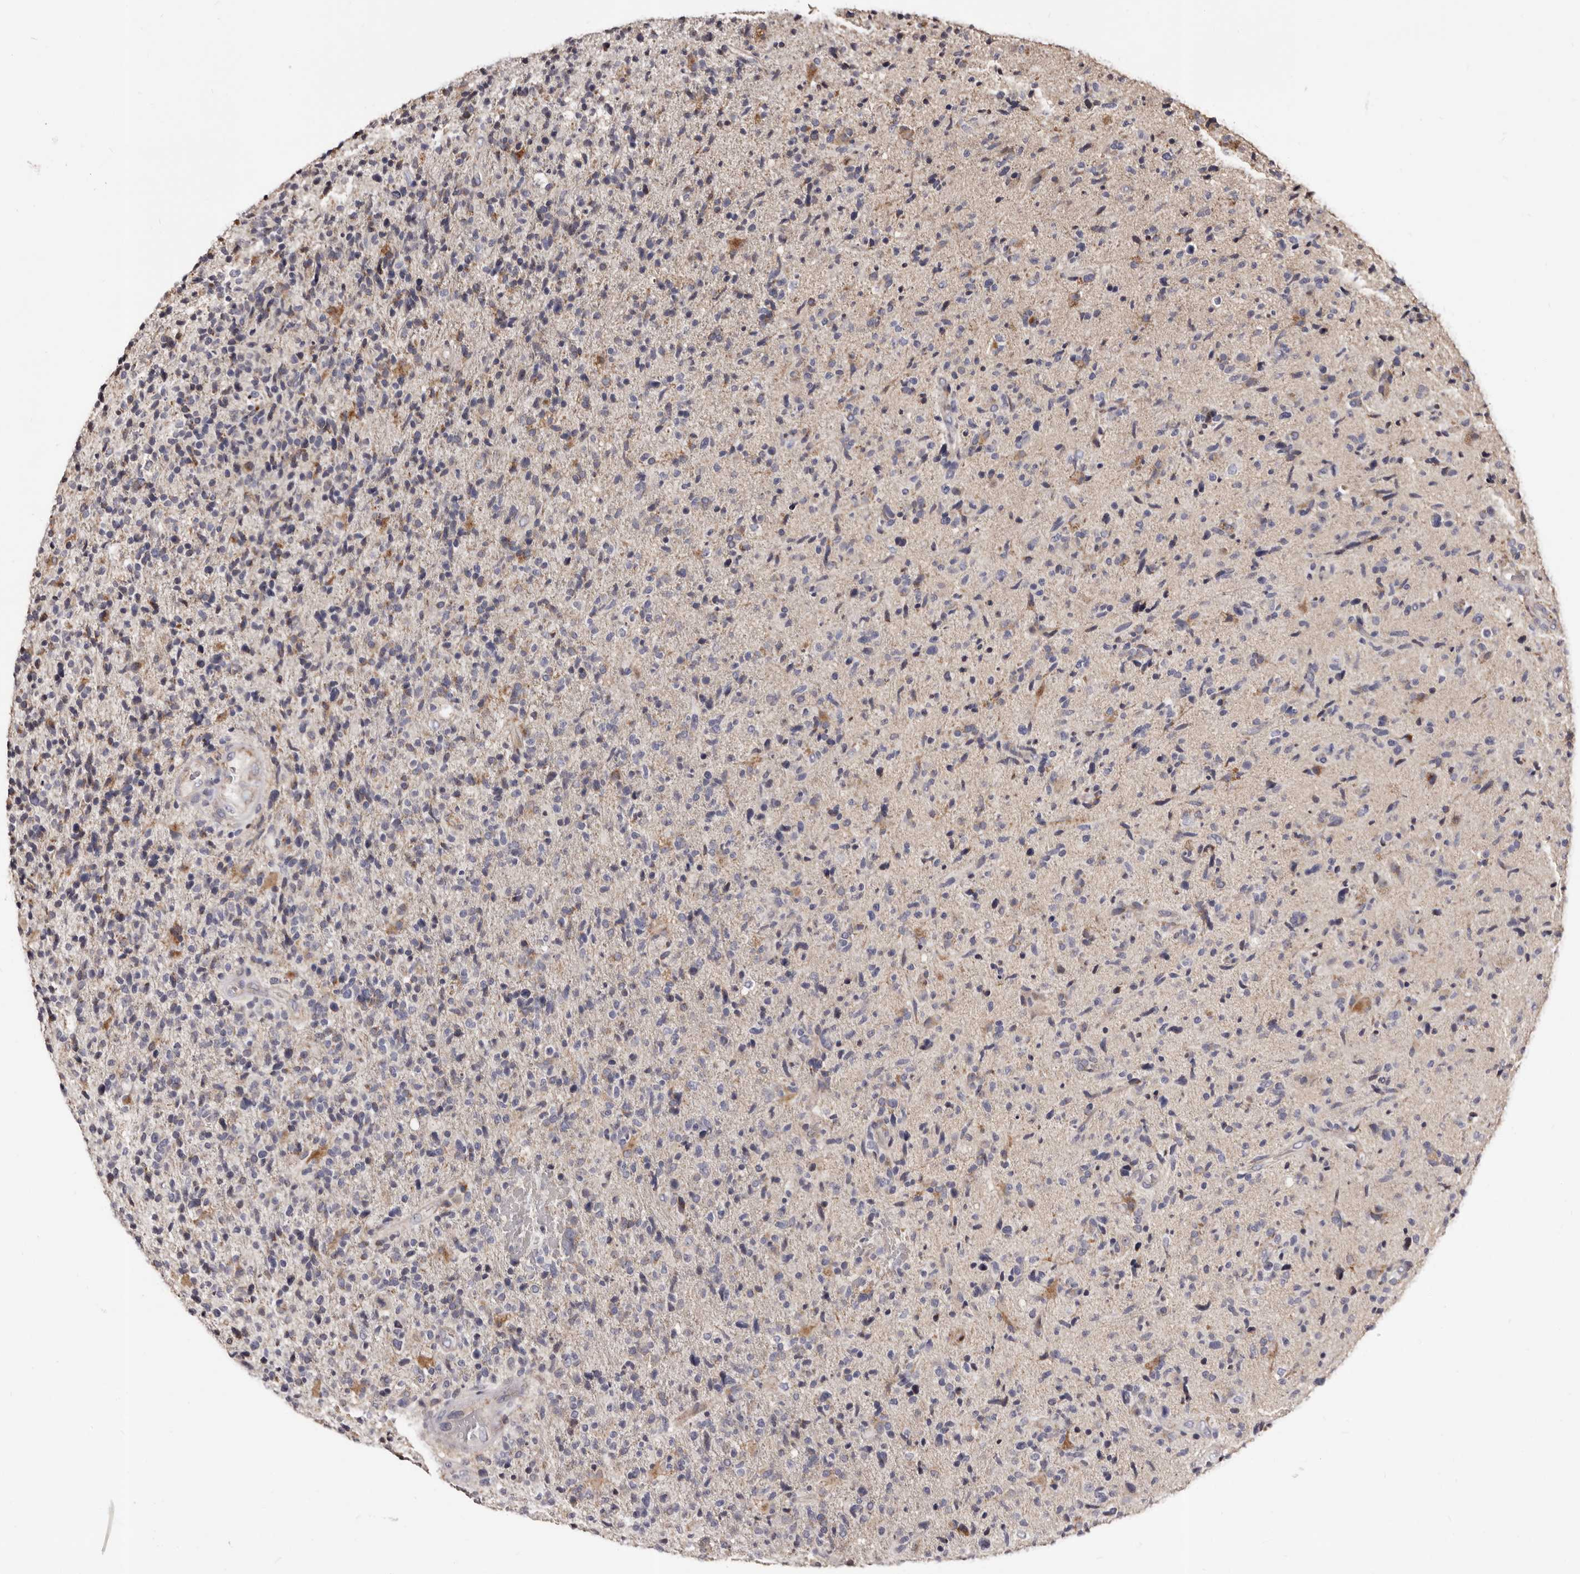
{"staining": {"intensity": "negative", "quantity": "none", "location": "none"}, "tissue": "glioma", "cell_type": "Tumor cells", "image_type": "cancer", "snomed": [{"axis": "morphology", "description": "Glioma, malignant, High grade"}, {"axis": "topography", "description": "Brain"}], "caption": "DAB (3,3'-diaminobenzidine) immunohistochemical staining of human high-grade glioma (malignant) shows no significant positivity in tumor cells.", "gene": "PTAFR", "patient": {"sex": "male", "age": 72}}